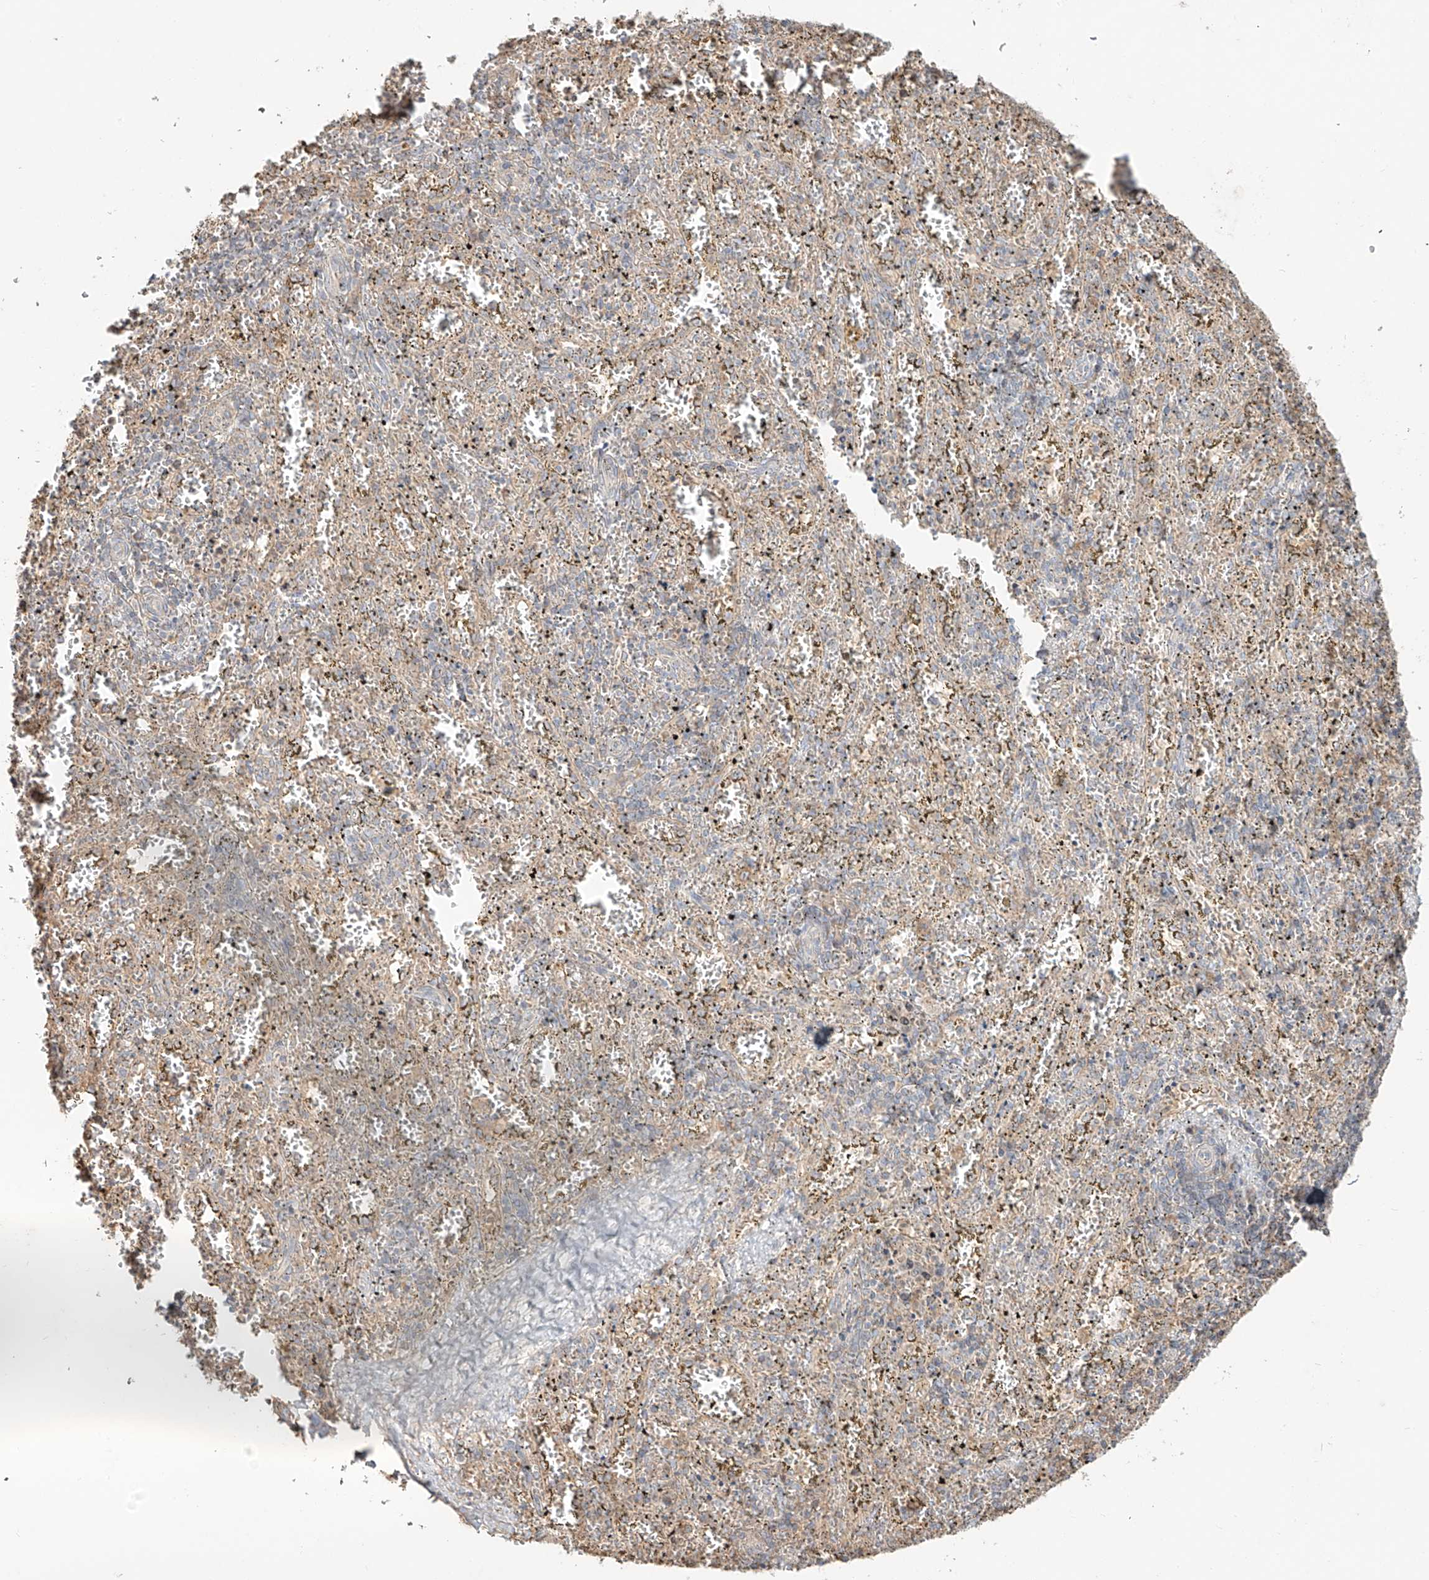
{"staining": {"intensity": "moderate", "quantity": "<25%", "location": "cytoplasmic/membranous"}, "tissue": "spleen", "cell_type": "Cells in red pulp", "image_type": "normal", "snomed": [{"axis": "morphology", "description": "Normal tissue, NOS"}, {"axis": "topography", "description": "Spleen"}], "caption": "IHC of benign human spleen demonstrates low levels of moderate cytoplasmic/membranous expression in about <25% of cells in red pulp. (brown staining indicates protein expression, while blue staining denotes nuclei).", "gene": "ERO1A", "patient": {"sex": "male", "age": 11}}